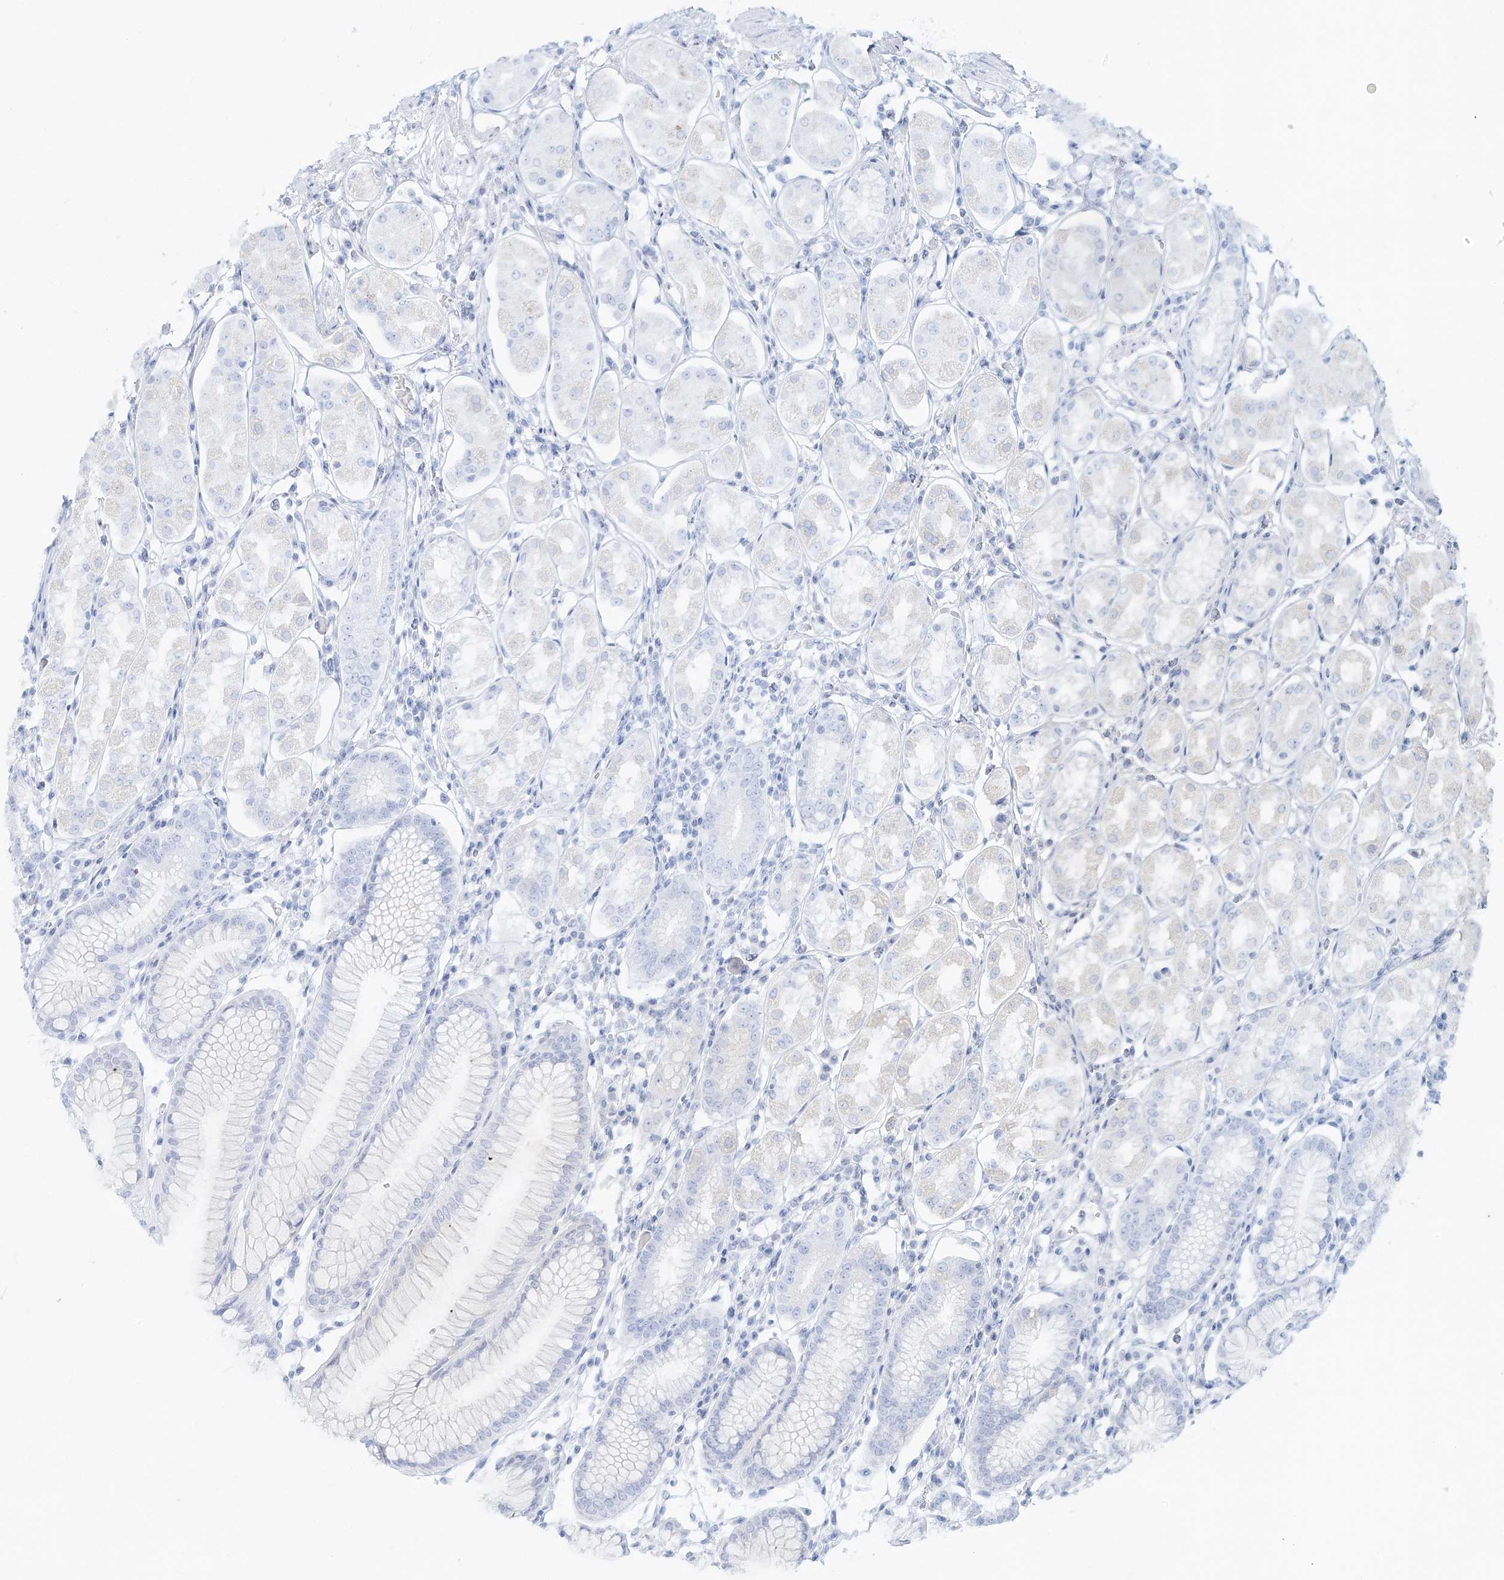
{"staining": {"intensity": "moderate", "quantity": "<25%", "location": "cytoplasmic/membranous"}, "tissue": "stomach", "cell_type": "Glandular cells", "image_type": "normal", "snomed": [{"axis": "morphology", "description": "Normal tissue, NOS"}, {"axis": "topography", "description": "Stomach"}, {"axis": "topography", "description": "Stomach, lower"}], "caption": "About <25% of glandular cells in normal stomach show moderate cytoplasmic/membranous protein expression as visualized by brown immunohistochemical staining.", "gene": "MTX2", "patient": {"sex": "female", "age": 56}}